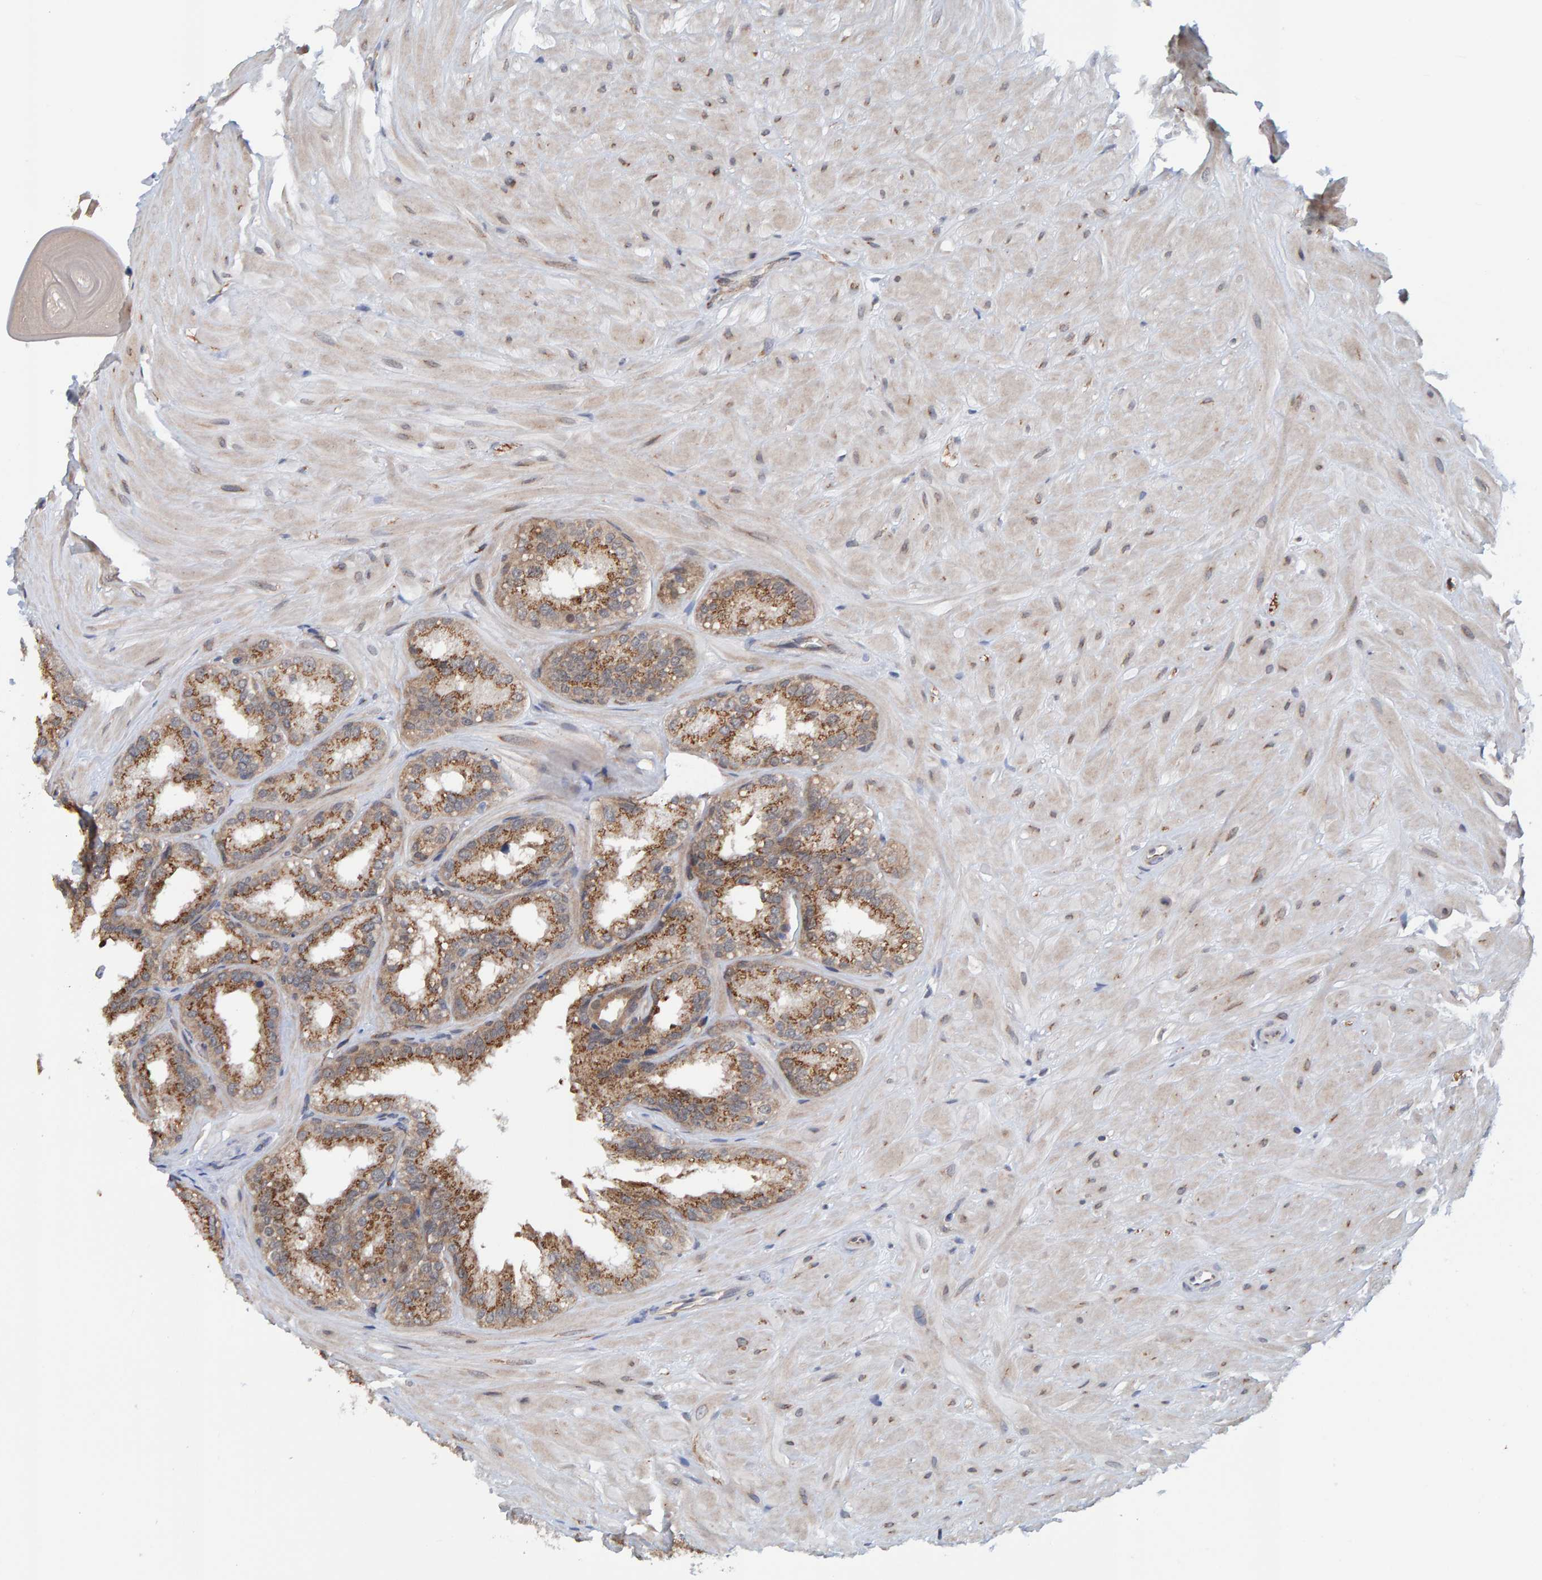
{"staining": {"intensity": "moderate", "quantity": ">75%", "location": "cytoplasmic/membranous"}, "tissue": "seminal vesicle", "cell_type": "Glandular cells", "image_type": "normal", "snomed": [{"axis": "morphology", "description": "Normal tissue, NOS"}, {"axis": "topography", "description": "Prostate"}, {"axis": "topography", "description": "Seminal veicle"}], "caption": "An immunohistochemistry image of unremarkable tissue is shown. Protein staining in brown shows moderate cytoplasmic/membranous positivity in seminal vesicle within glandular cells.", "gene": "SCRN2", "patient": {"sex": "male", "age": 51}}